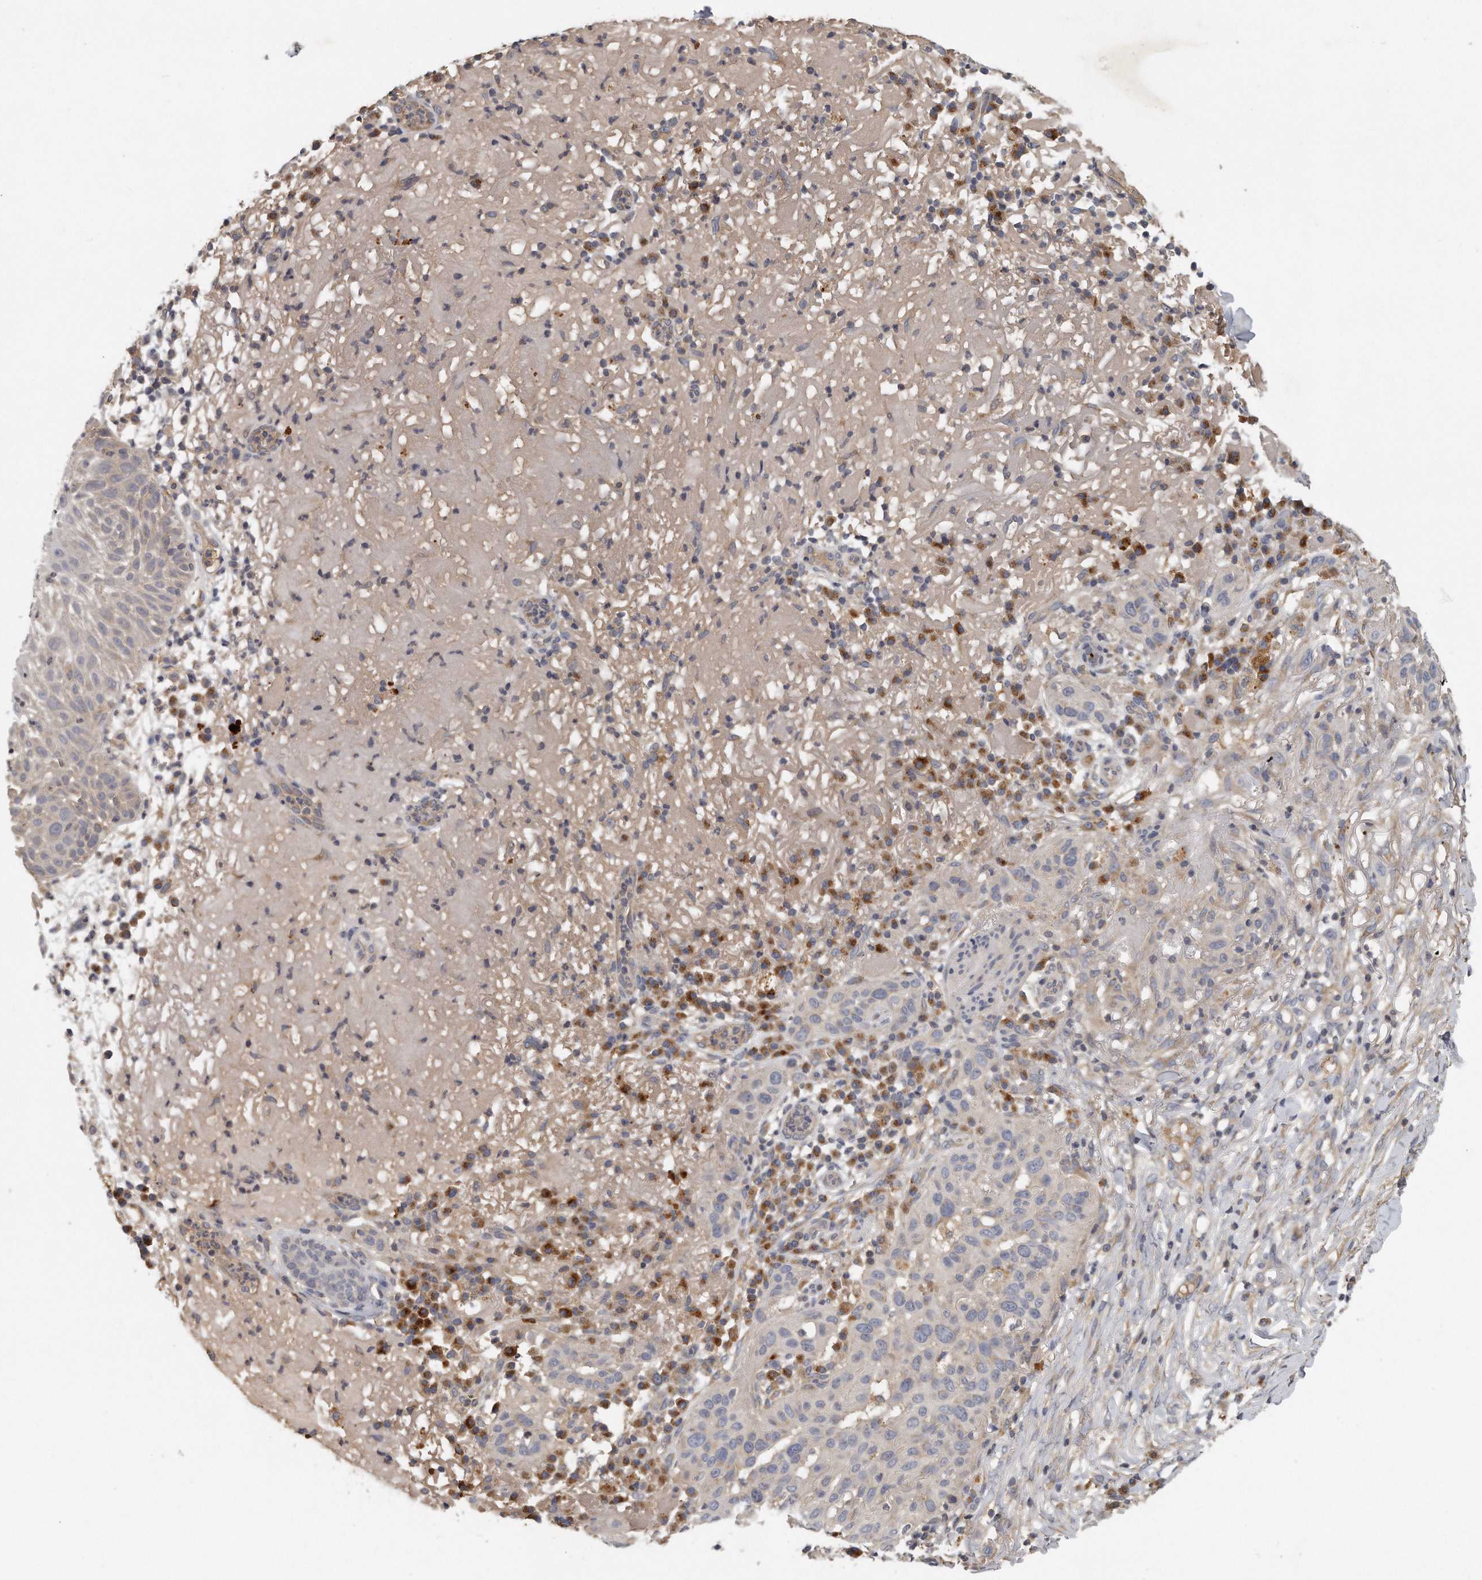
{"staining": {"intensity": "negative", "quantity": "none", "location": "none"}, "tissue": "skin cancer", "cell_type": "Tumor cells", "image_type": "cancer", "snomed": [{"axis": "morphology", "description": "Normal tissue, NOS"}, {"axis": "morphology", "description": "Squamous cell carcinoma, NOS"}, {"axis": "topography", "description": "Skin"}], "caption": "Immunohistochemistry (IHC) image of neoplastic tissue: human skin squamous cell carcinoma stained with DAB demonstrates no significant protein positivity in tumor cells.", "gene": "TRAPPC14", "patient": {"sex": "female", "age": 96}}